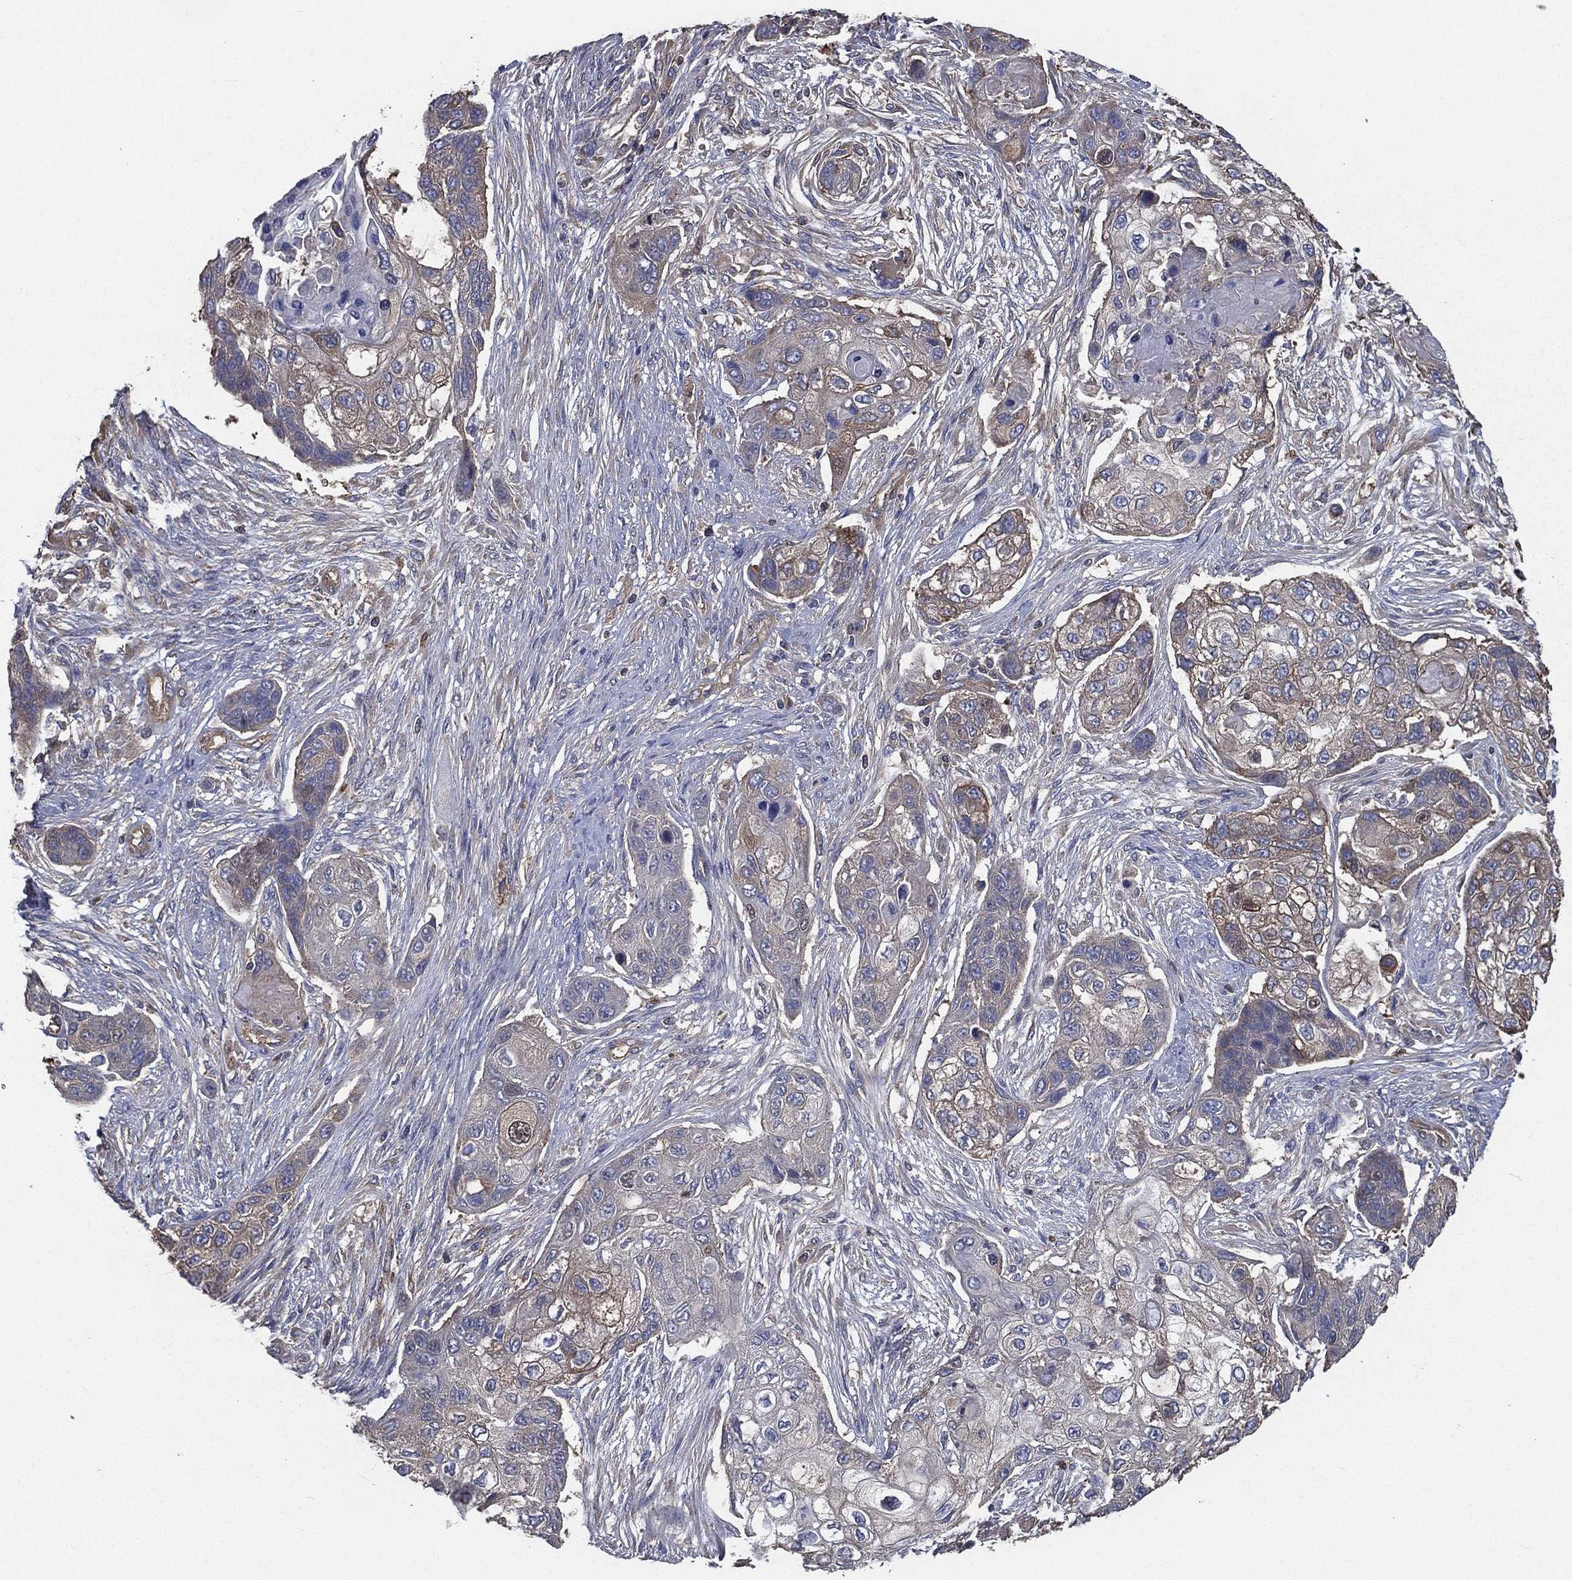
{"staining": {"intensity": "weak", "quantity": "<25%", "location": "cytoplasmic/membranous"}, "tissue": "lung cancer", "cell_type": "Tumor cells", "image_type": "cancer", "snomed": [{"axis": "morphology", "description": "Squamous cell carcinoma, NOS"}, {"axis": "topography", "description": "Lung"}], "caption": "This micrograph is of lung cancer (squamous cell carcinoma) stained with IHC to label a protein in brown with the nuclei are counter-stained blue. There is no expression in tumor cells.", "gene": "SARS1", "patient": {"sex": "male", "age": 69}}